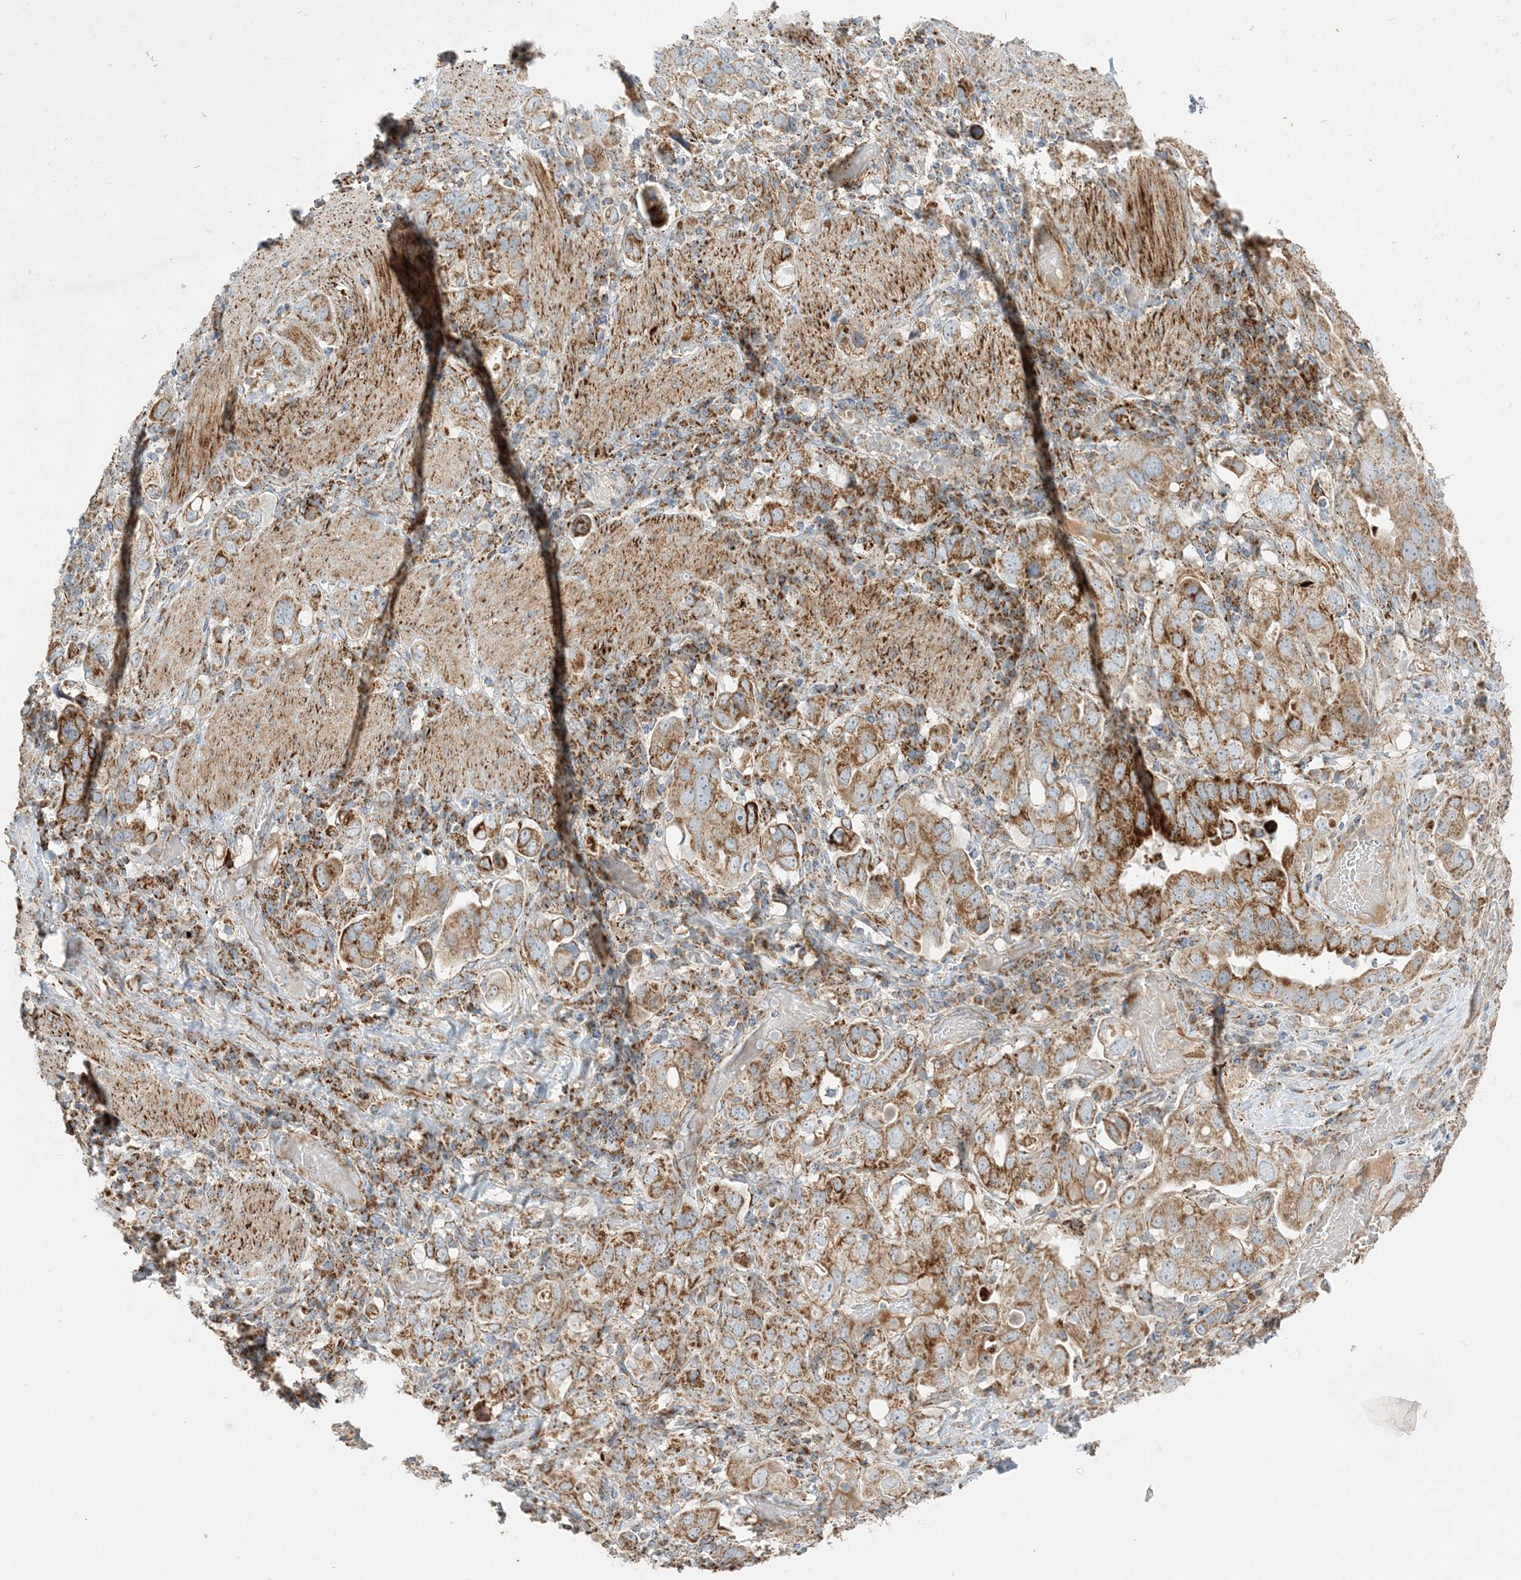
{"staining": {"intensity": "moderate", "quantity": ">75%", "location": "cytoplasmic/membranous"}, "tissue": "stomach cancer", "cell_type": "Tumor cells", "image_type": "cancer", "snomed": [{"axis": "morphology", "description": "Adenocarcinoma, NOS"}, {"axis": "topography", "description": "Stomach, upper"}], "caption": "Tumor cells demonstrate medium levels of moderate cytoplasmic/membranous expression in approximately >75% of cells in stomach cancer. The protein is shown in brown color, while the nuclei are stained blue.", "gene": "NDUFAF3", "patient": {"sex": "male", "age": 62}}